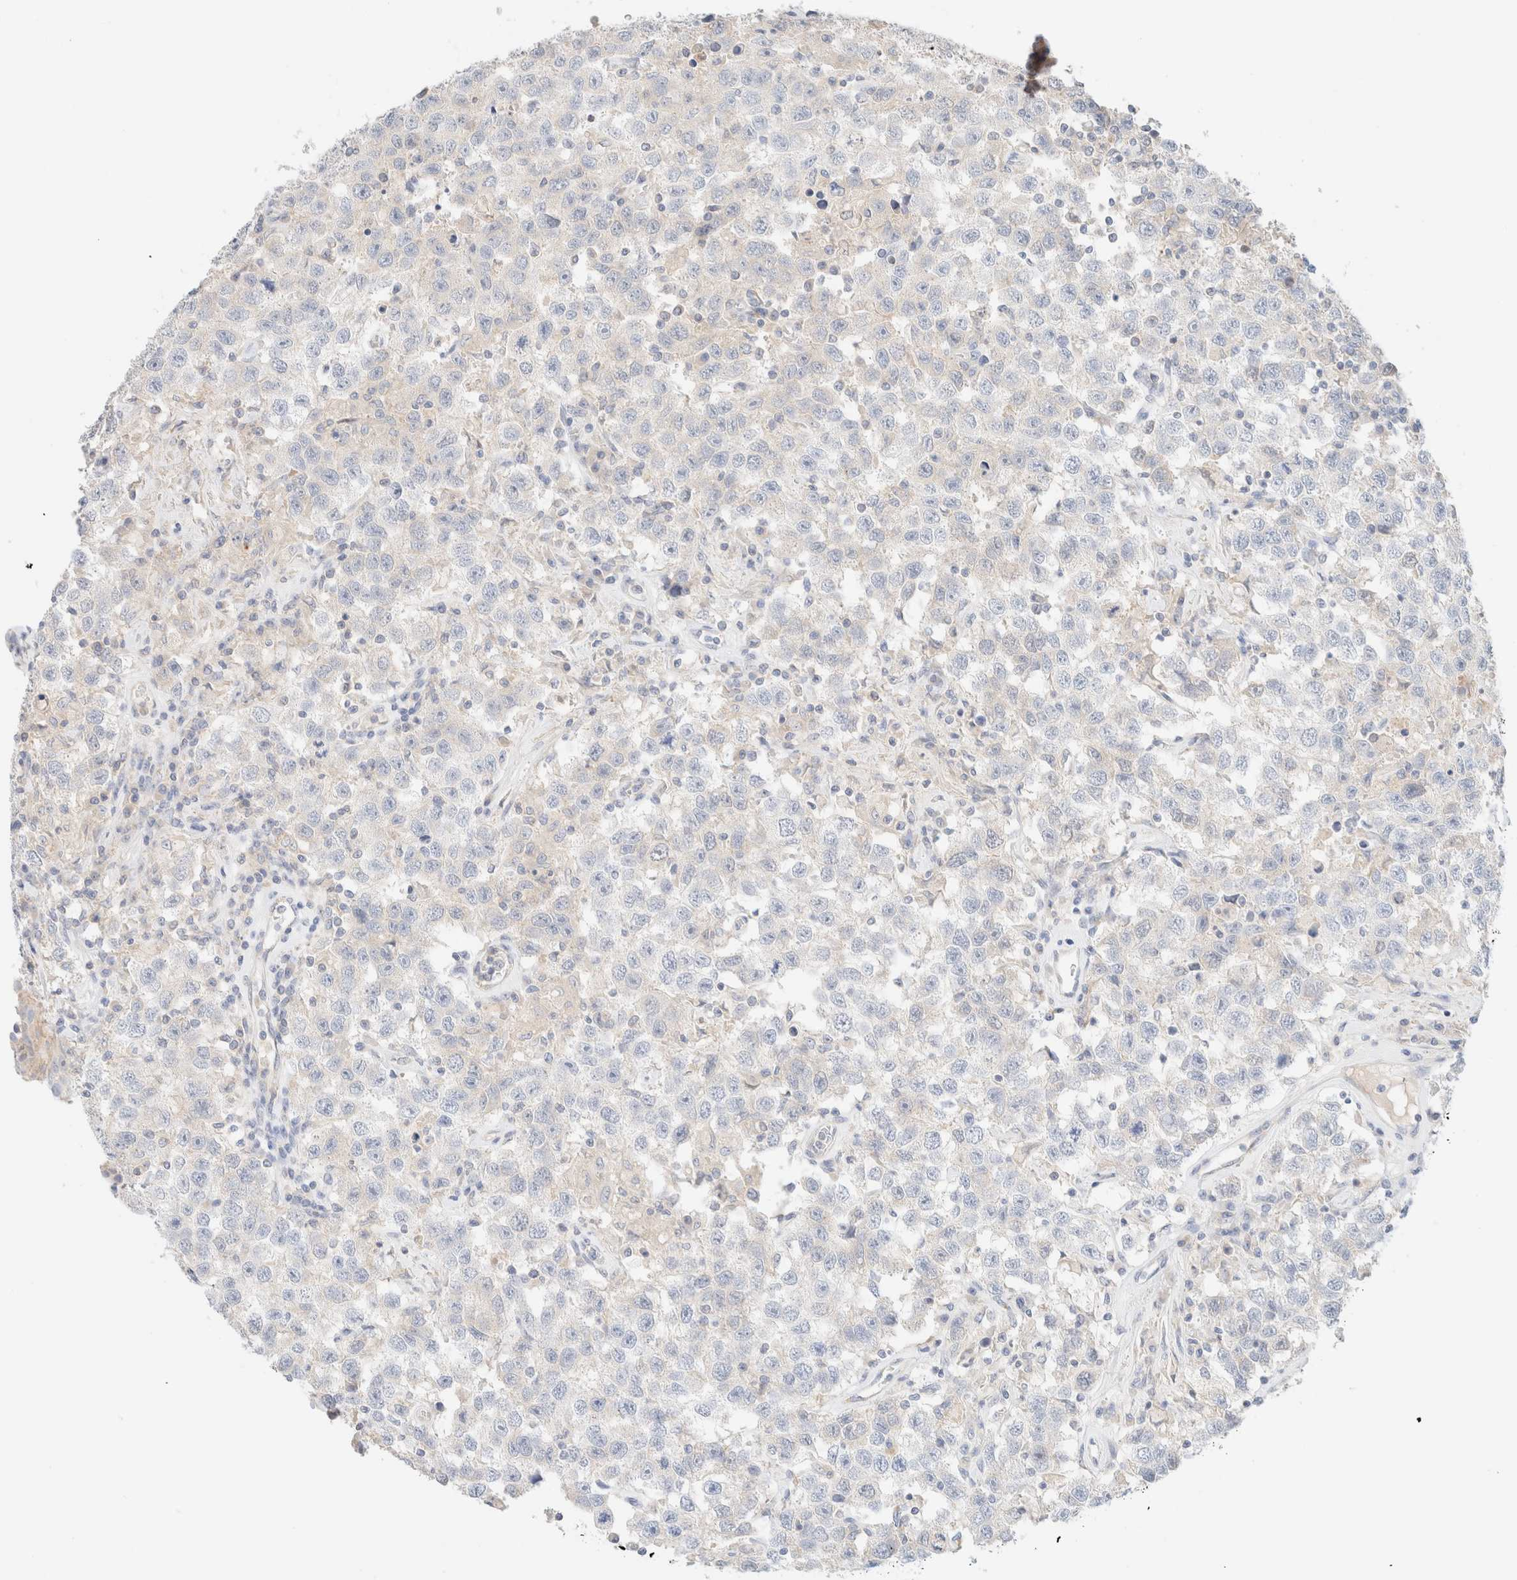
{"staining": {"intensity": "negative", "quantity": "none", "location": "none"}, "tissue": "testis cancer", "cell_type": "Tumor cells", "image_type": "cancer", "snomed": [{"axis": "morphology", "description": "Seminoma, NOS"}, {"axis": "topography", "description": "Testis"}], "caption": "IHC photomicrograph of neoplastic tissue: human testis cancer stained with DAB (3,3'-diaminobenzidine) demonstrates no significant protein expression in tumor cells.", "gene": "SARM1", "patient": {"sex": "male", "age": 41}}